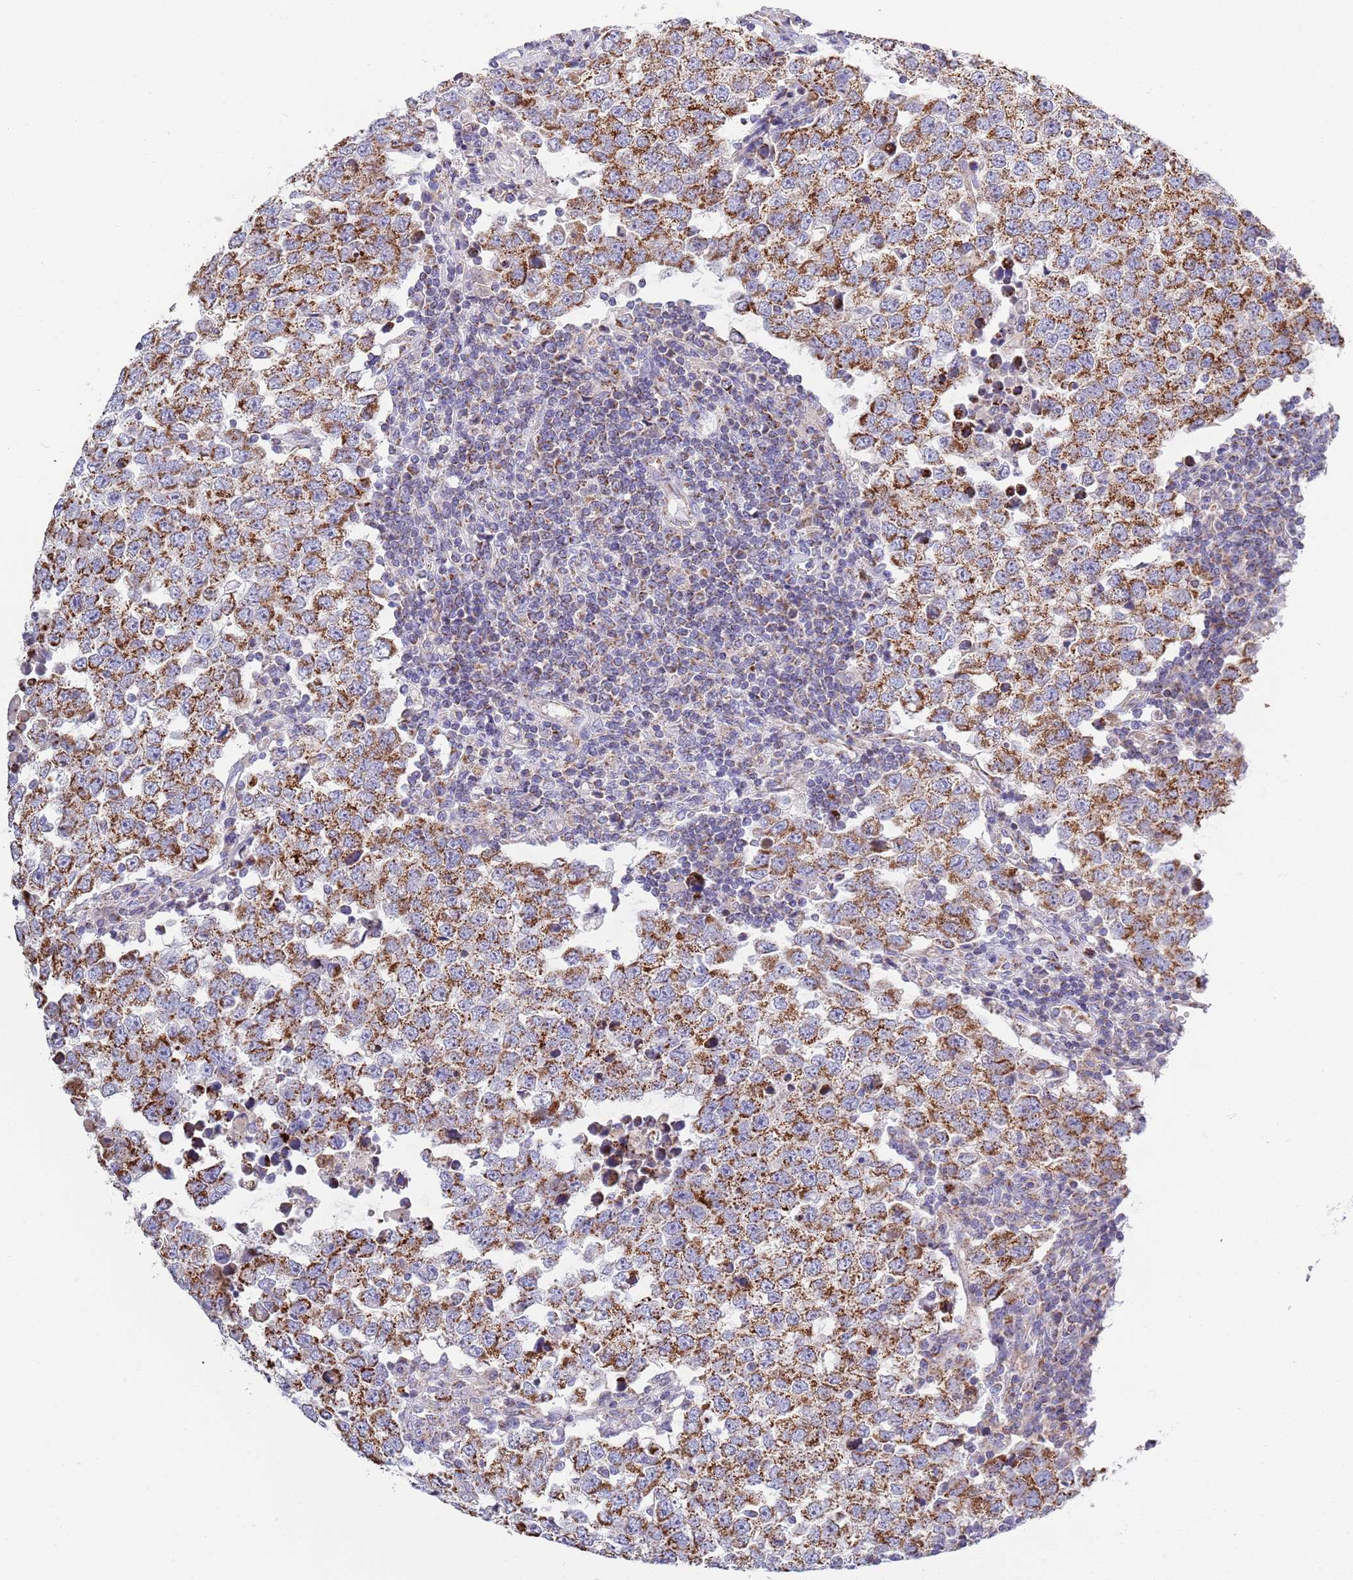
{"staining": {"intensity": "strong", "quantity": ">75%", "location": "cytoplasmic/membranous"}, "tissue": "testis cancer", "cell_type": "Tumor cells", "image_type": "cancer", "snomed": [{"axis": "morphology", "description": "Seminoma, NOS"}, {"axis": "morphology", "description": "Carcinoma, Embryonal, NOS"}, {"axis": "topography", "description": "Testis"}], "caption": "Testis cancer (seminoma) stained for a protein reveals strong cytoplasmic/membranous positivity in tumor cells.", "gene": "EMC8", "patient": {"sex": "male", "age": 28}}